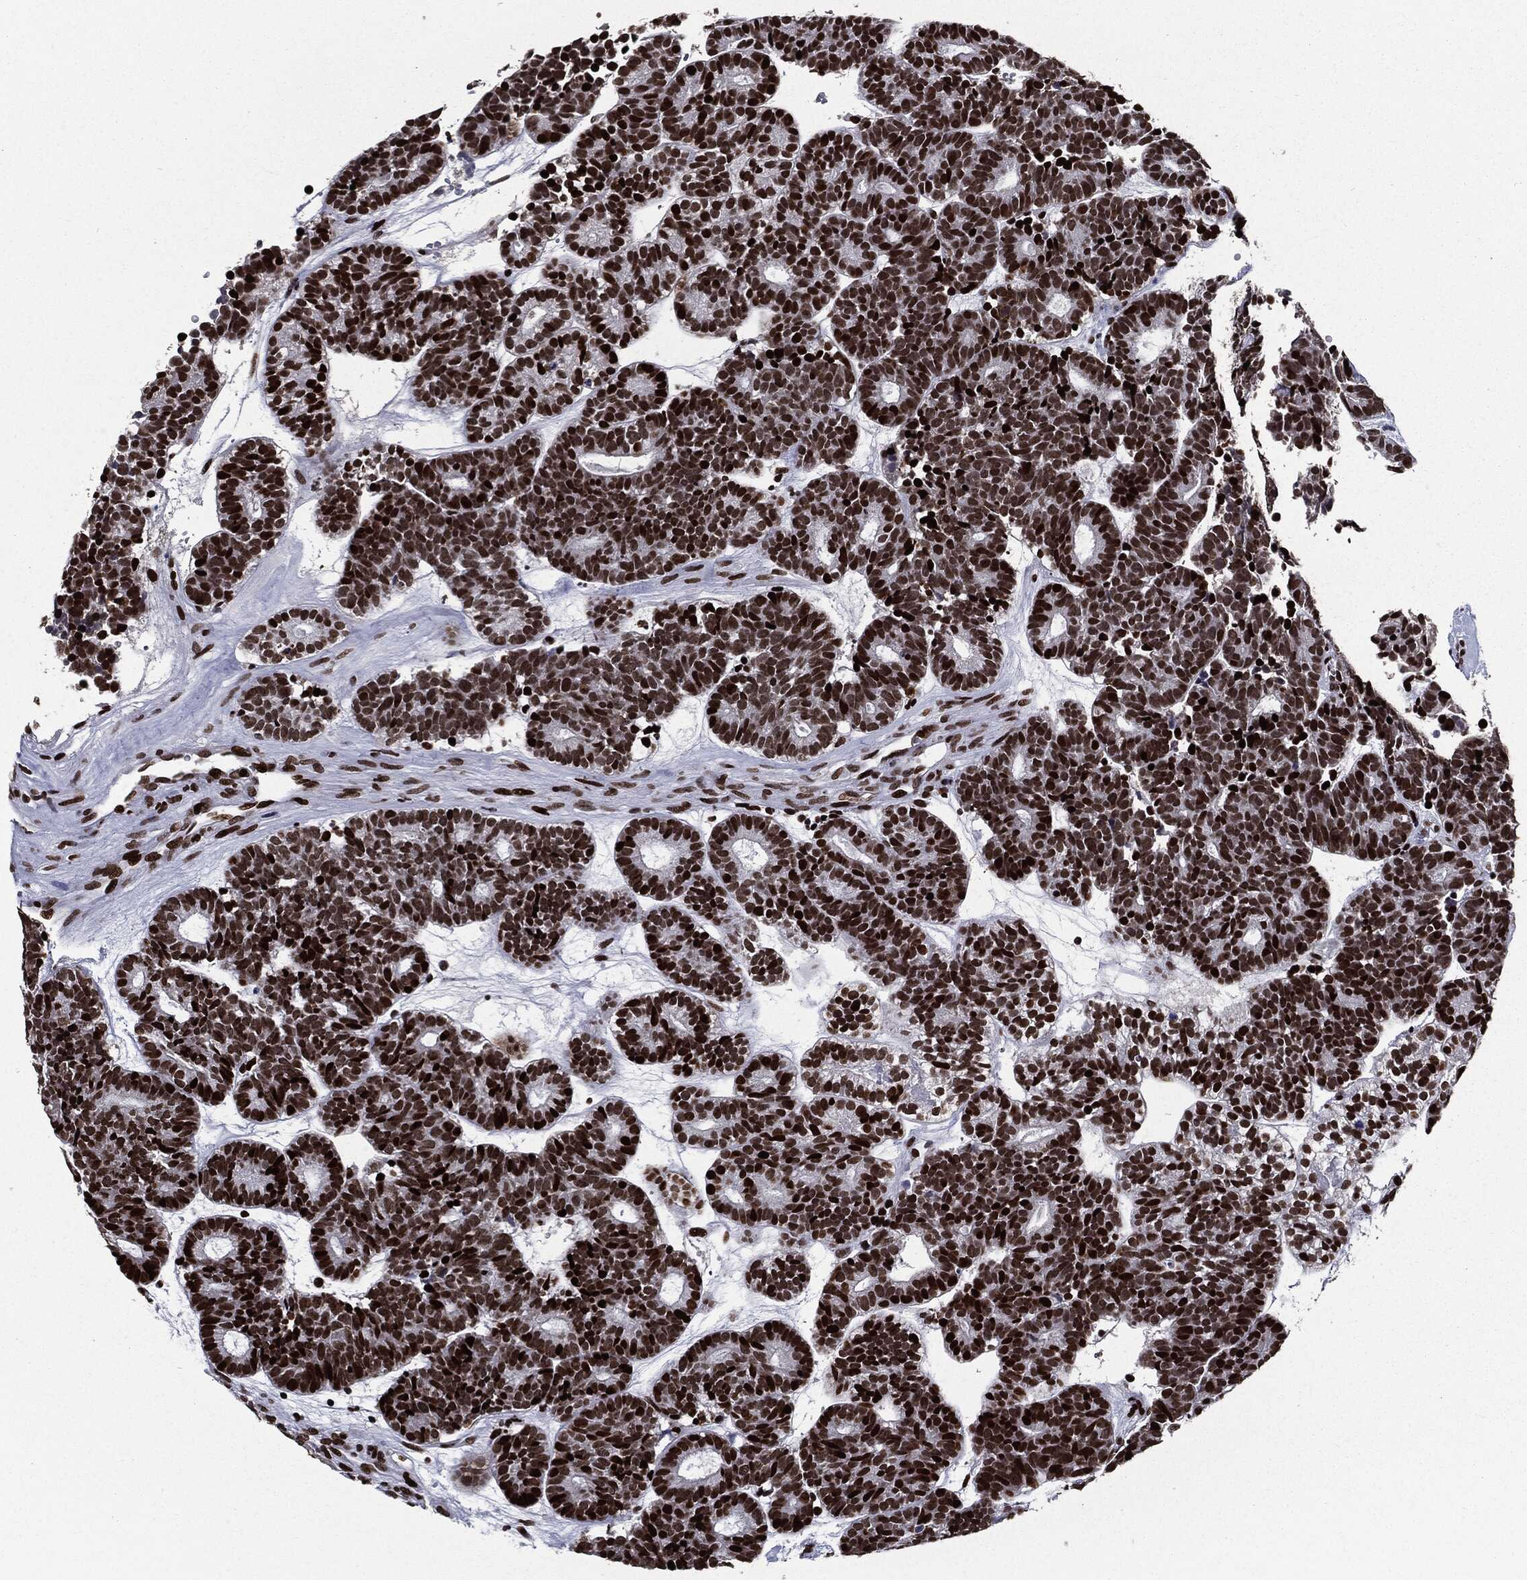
{"staining": {"intensity": "strong", "quantity": ">75%", "location": "nuclear"}, "tissue": "head and neck cancer", "cell_type": "Tumor cells", "image_type": "cancer", "snomed": [{"axis": "morphology", "description": "Adenocarcinoma, NOS"}, {"axis": "topography", "description": "Head-Neck"}], "caption": "Adenocarcinoma (head and neck) stained for a protein (brown) reveals strong nuclear positive positivity in approximately >75% of tumor cells.", "gene": "ZFP91", "patient": {"sex": "female", "age": 81}}